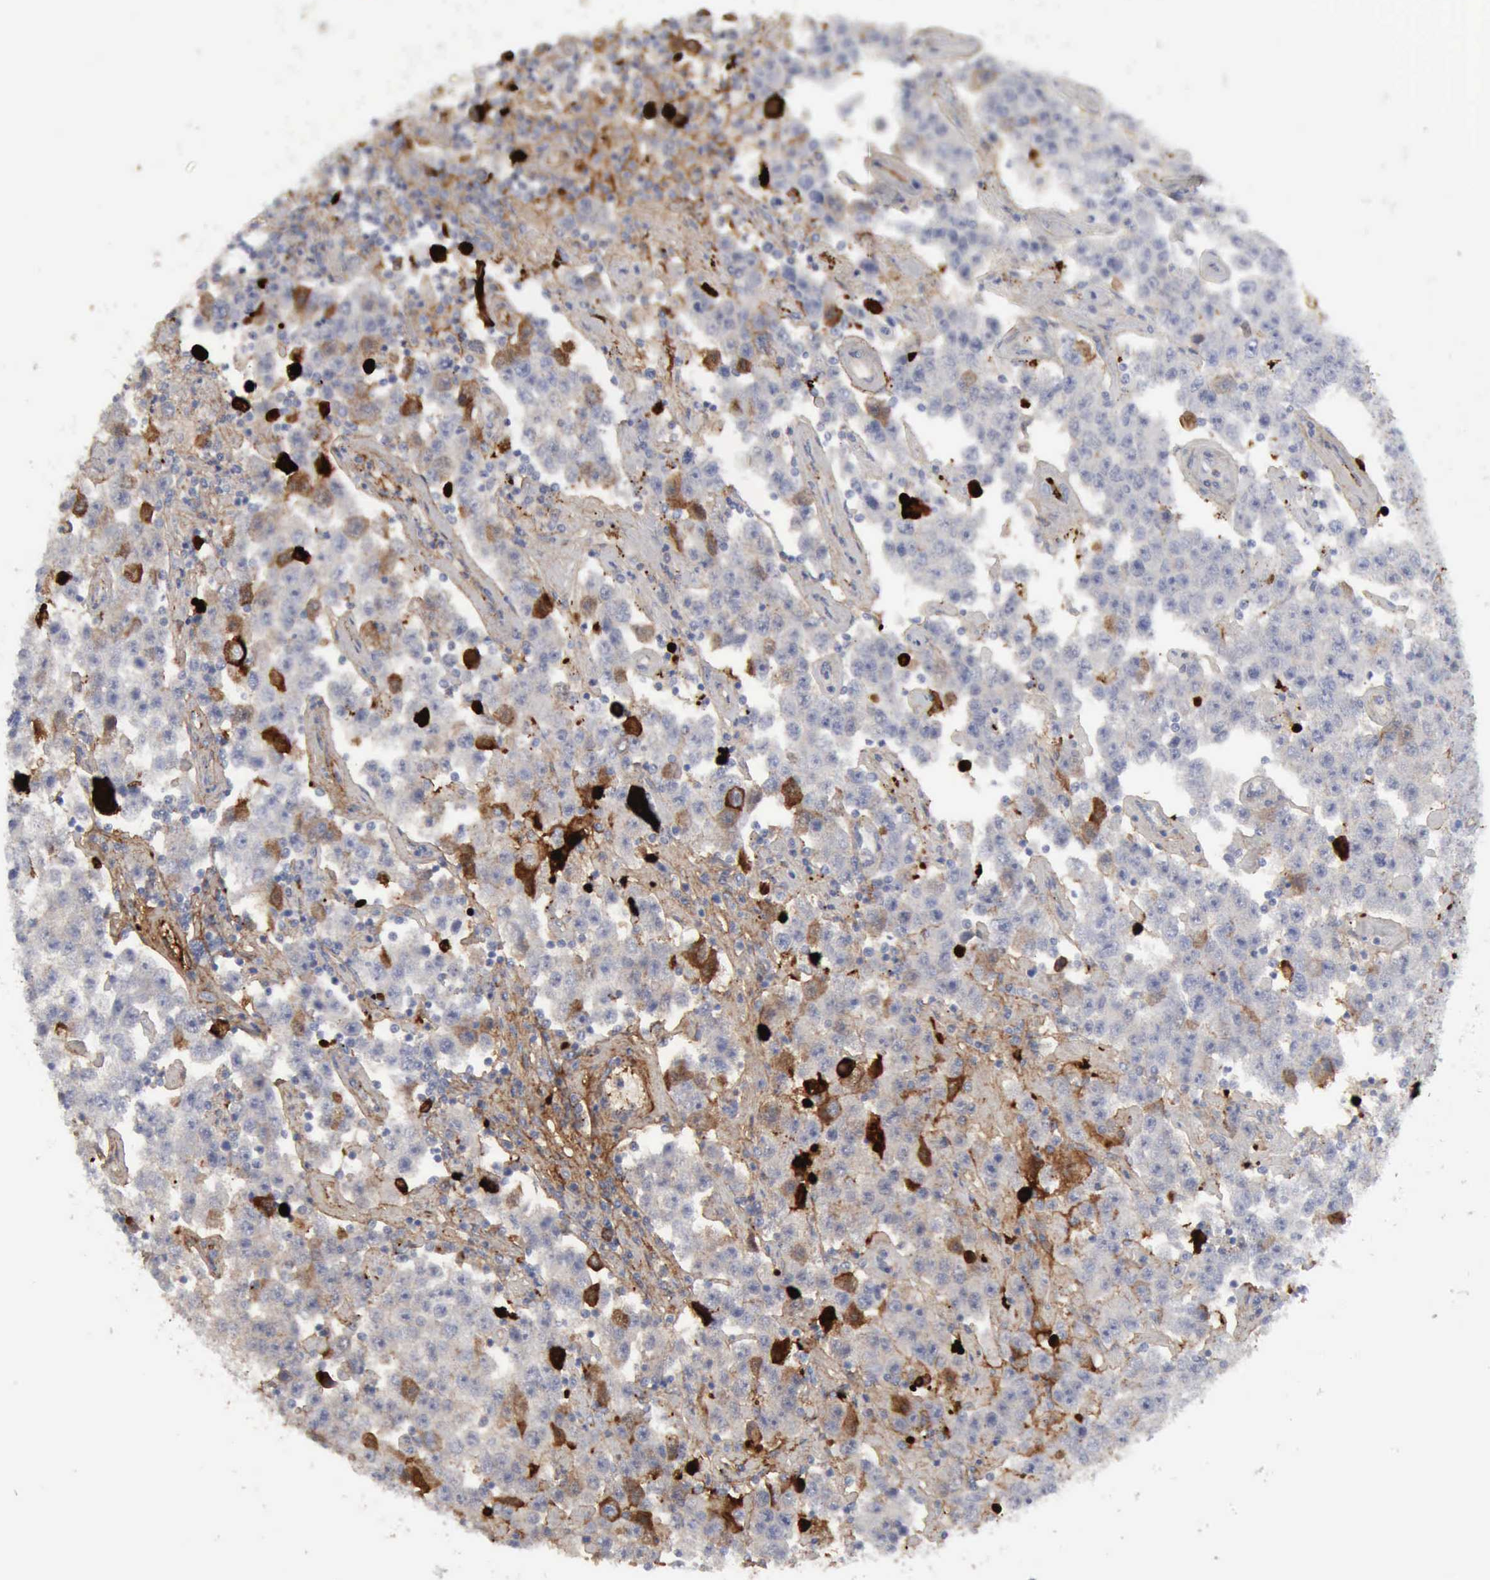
{"staining": {"intensity": "moderate", "quantity": "<25%", "location": "cytoplasmic/membranous"}, "tissue": "testis cancer", "cell_type": "Tumor cells", "image_type": "cancer", "snomed": [{"axis": "morphology", "description": "Seminoma, NOS"}, {"axis": "topography", "description": "Testis"}], "caption": "Immunohistochemistry (IHC) (DAB (3,3'-diaminobenzidine)) staining of testis seminoma exhibits moderate cytoplasmic/membranous protein expression in approximately <25% of tumor cells.", "gene": "C4BPA", "patient": {"sex": "male", "age": 52}}